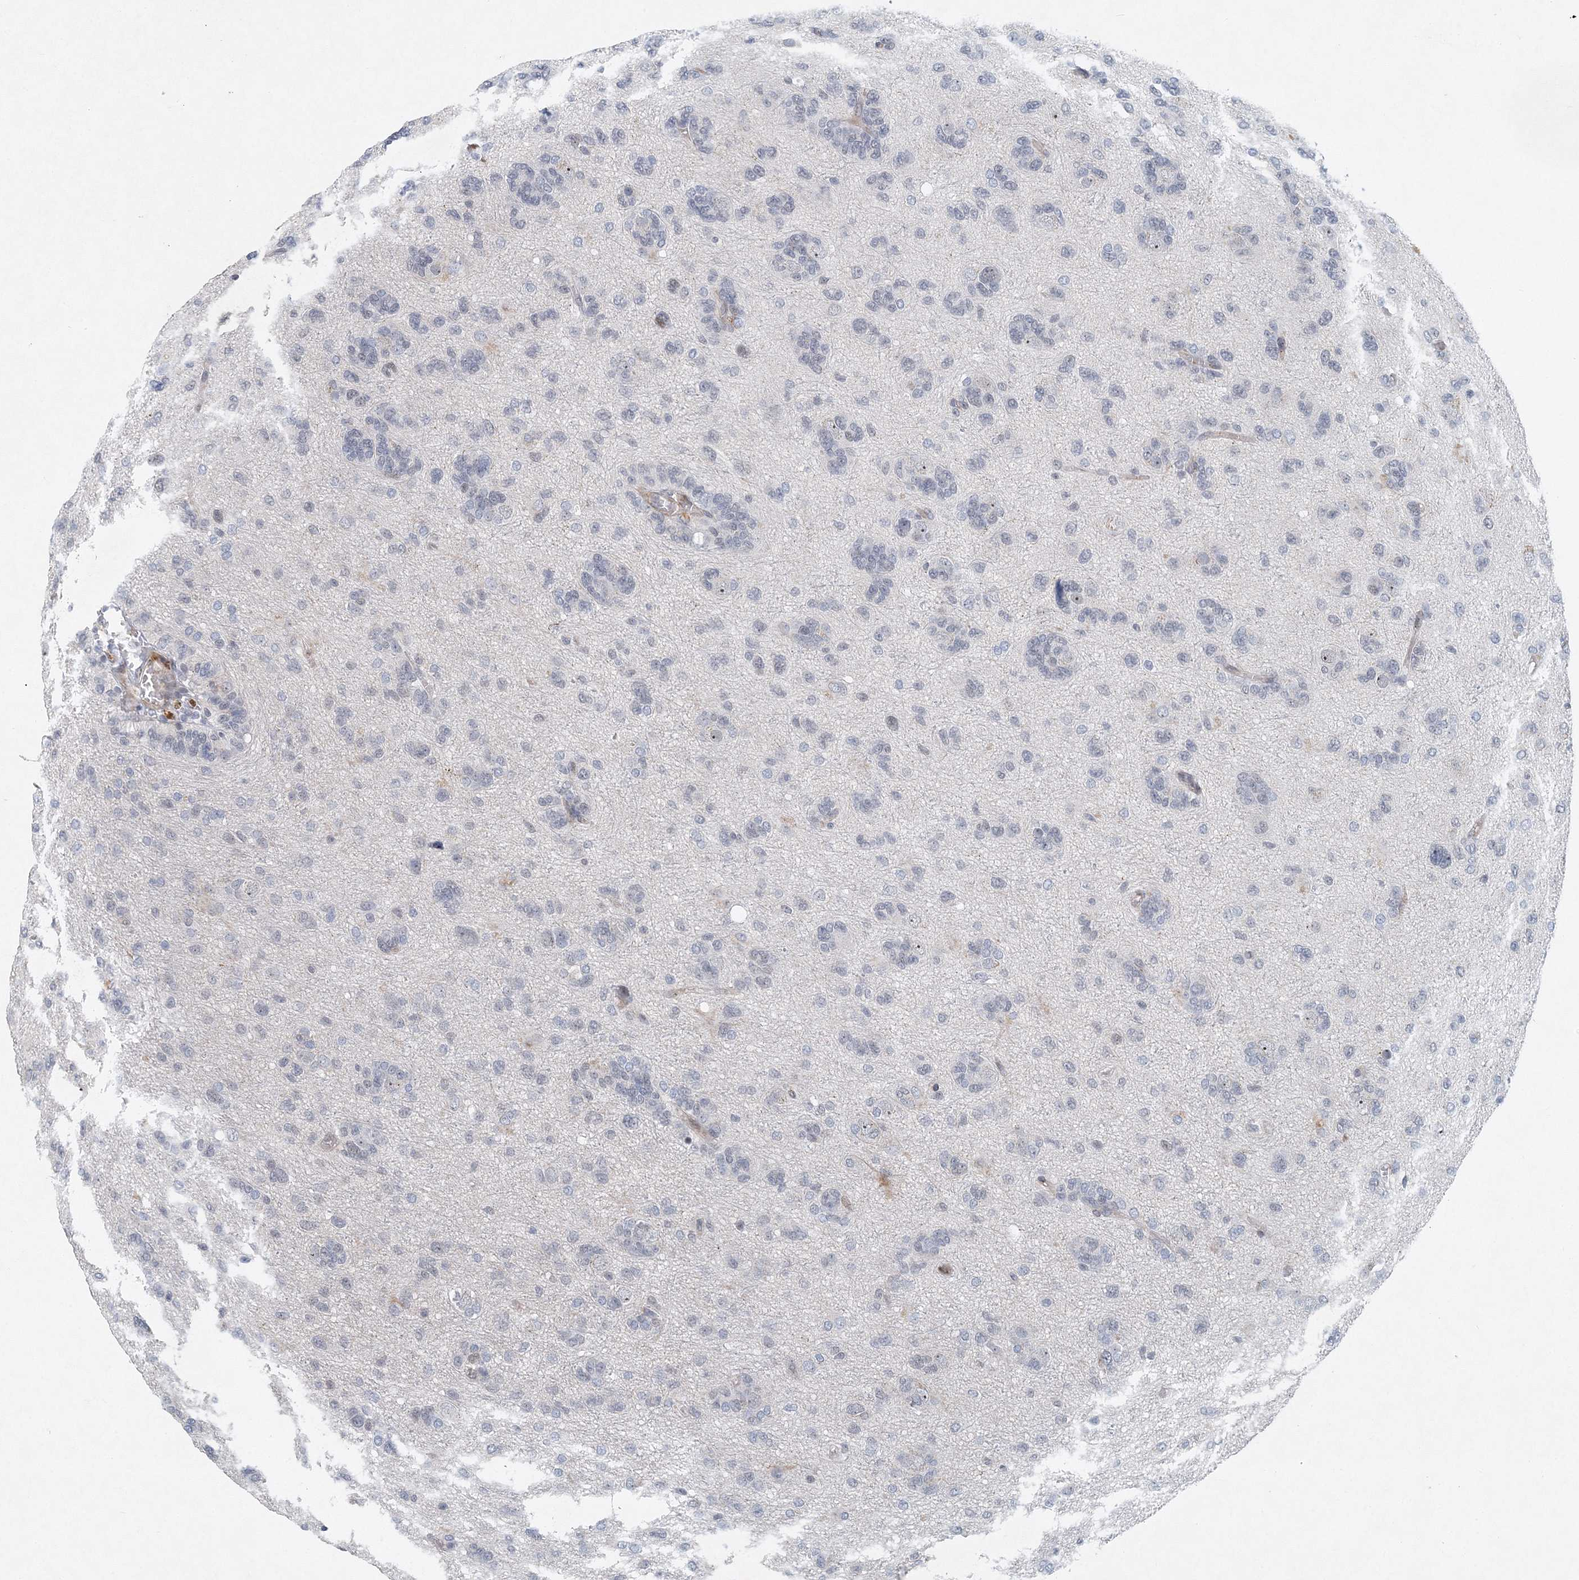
{"staining": {"intensity": "negative", "quantity": "none", "location": "none"}, "tissue": "glioma", "cell_type": "Tumor cells", "image_type": "cancer", "snomed": [{"axis": "morphology", "description": "Glioma, malignant, High grade"}, {"axis": "topography", "description": "Brain"}], "caption": "Tumor cells show no significant protein staining in high-grade glioma (malignant).", "gene": "UIMC1", "patient": {"sex": "female", "age": 59}}